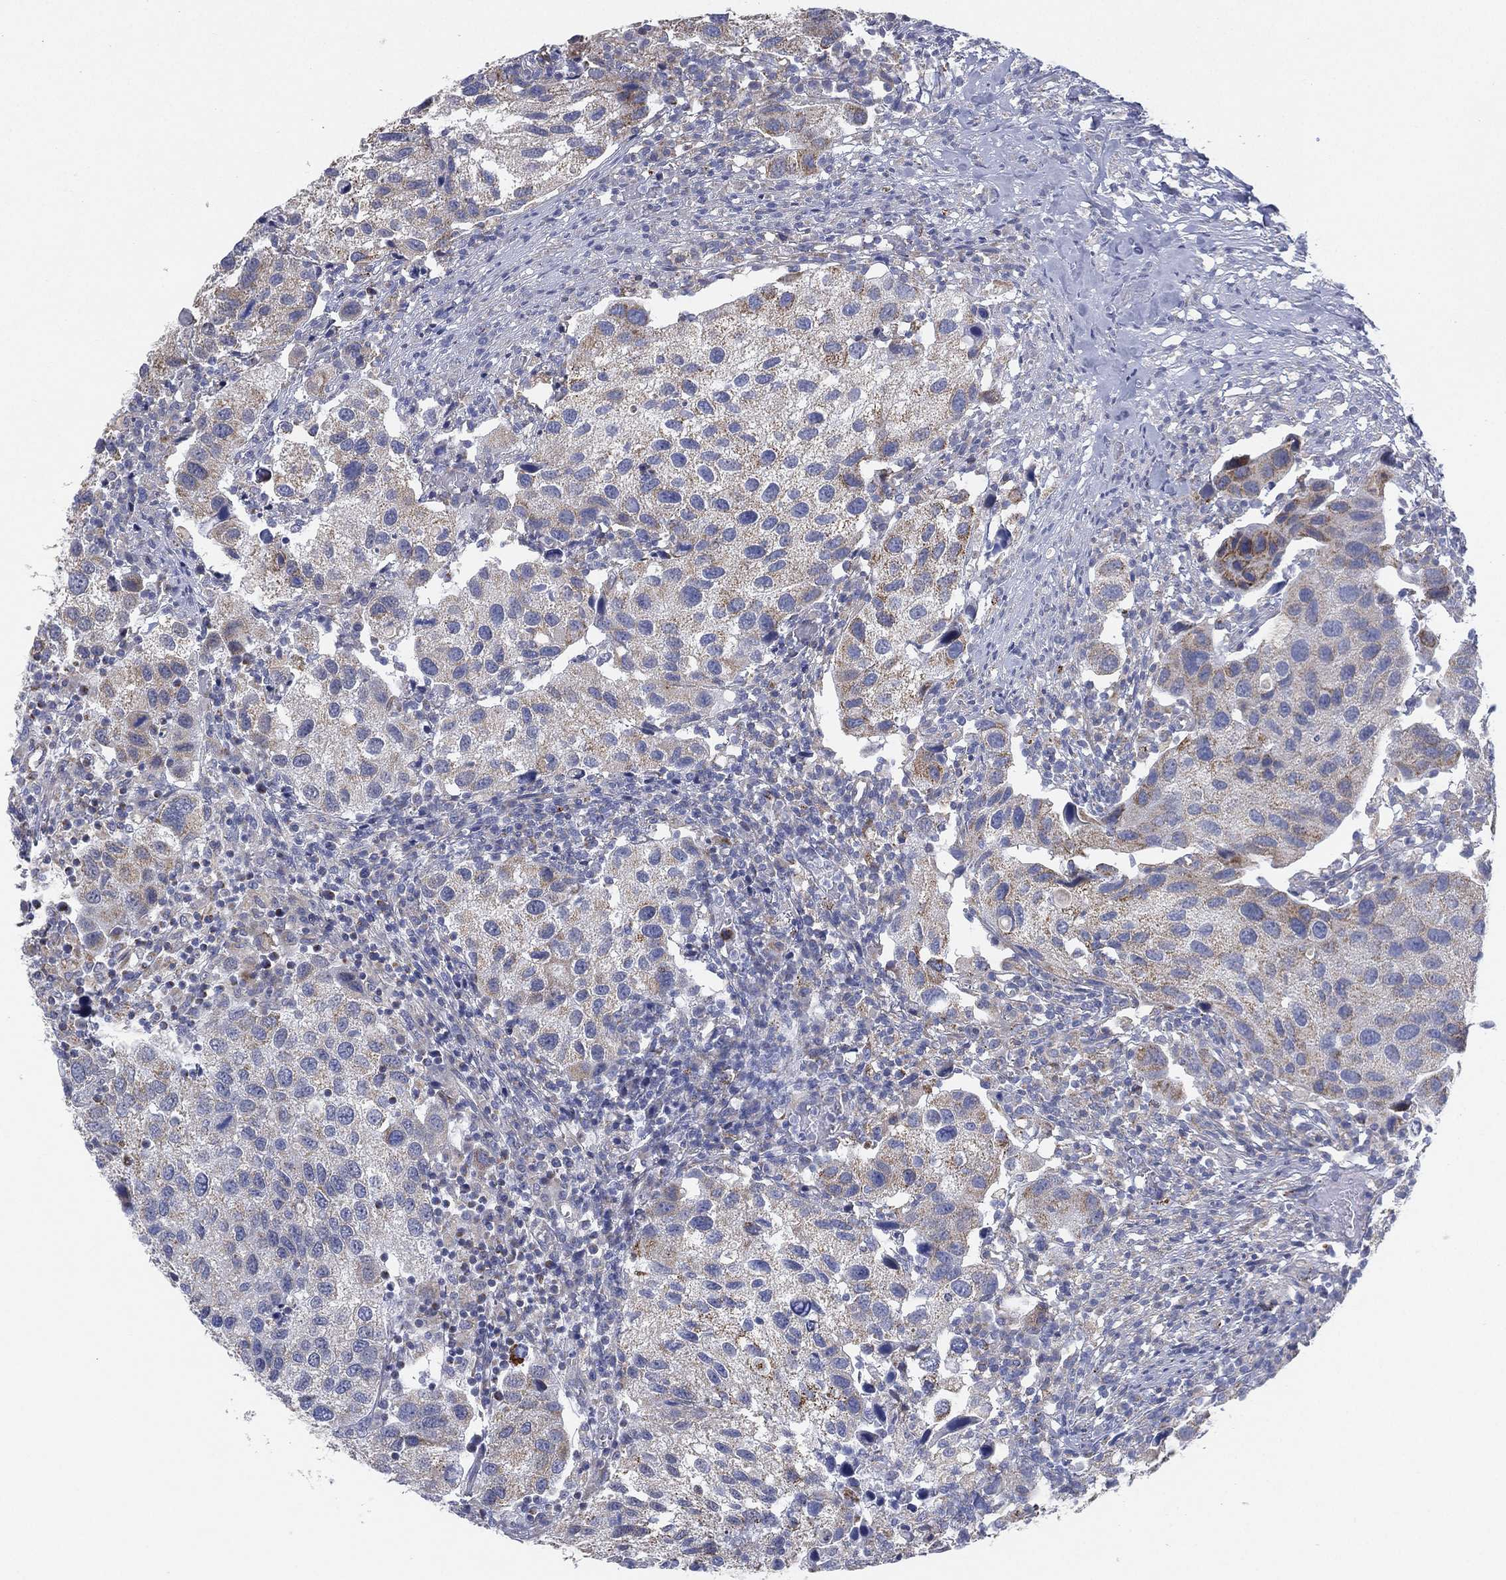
{"staining": {"intensity": "weak", "quantity": "25%-75%", "location": "cytoplasmic/membranous"}, "tissue": "urothelial cancer", "cell_type": "Tumor cells", "image_type": "cancer", "snomed": [{"axis": "morphology", "description": "Urothelial carcinoma, High grade"}, {"axis": "topography", "description": "Urinary bladder"}], "caption": "A low amount of weak cytoplasmic/membranous positivity is appreciated in about 25%-75% of tumor cells in urothelial carcinoma (high-grade) tissue.", "gene": "INA", "patient": {"sex": "male", "age": 79}}